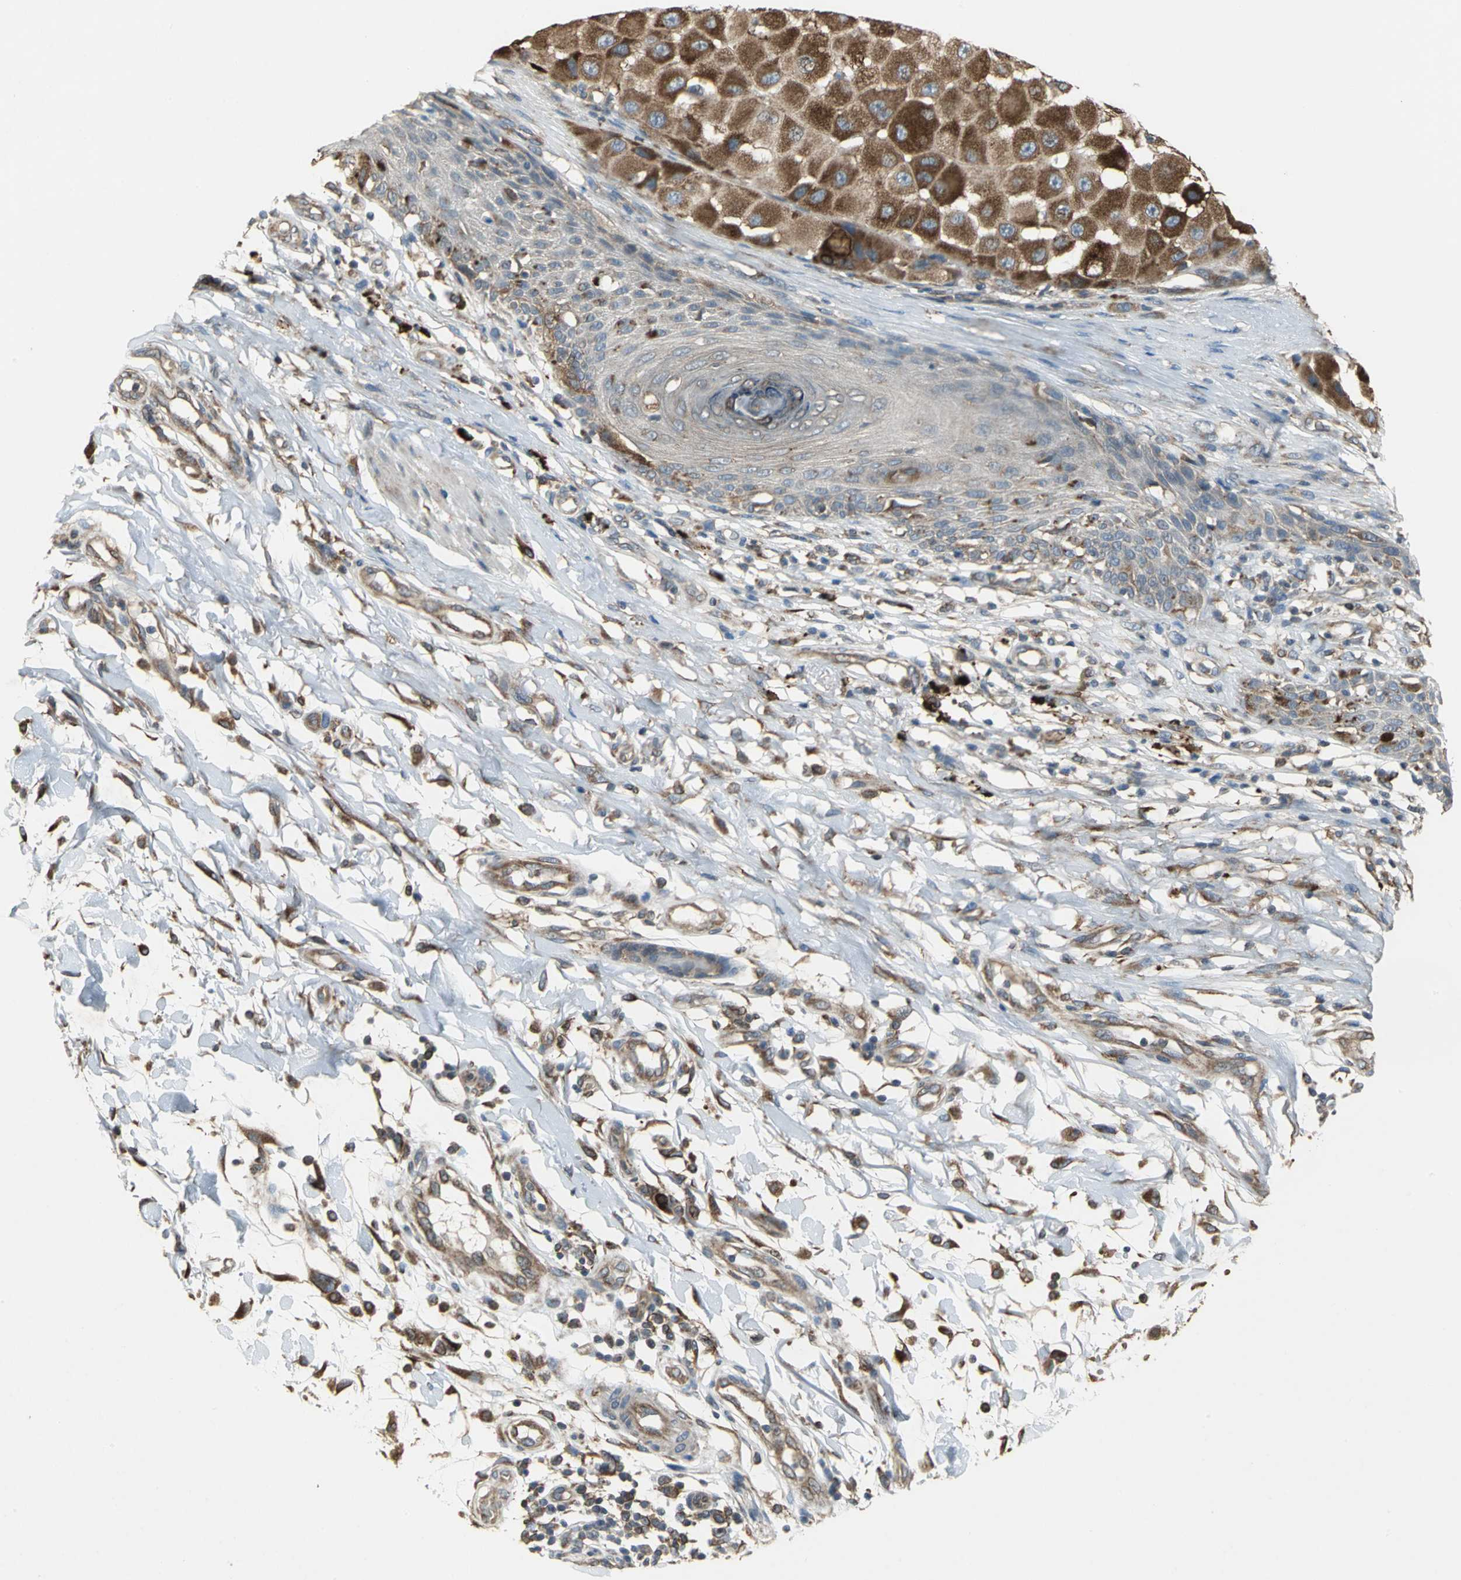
{"staining": {"intensity": "strong", "quantity": ">75%", "location": "cytoplasmic/membranous"}, "tissue": "melanoma", "cell_type": "Tumor cells", "image_type": "cancer", "snomed": [{"axis": "morphology", "description": "Malignant melanoma, NOS"}, {"axis": "topography", "description": "Skin"}], "caption": "Immunohistochemistry of human melanoma displays high levels of strong cytoplasmic/membranous positivity in approximately >75% of tumor cells.", "gene": "SYVN1", "patient": {"sex": "female", "age": 81}}